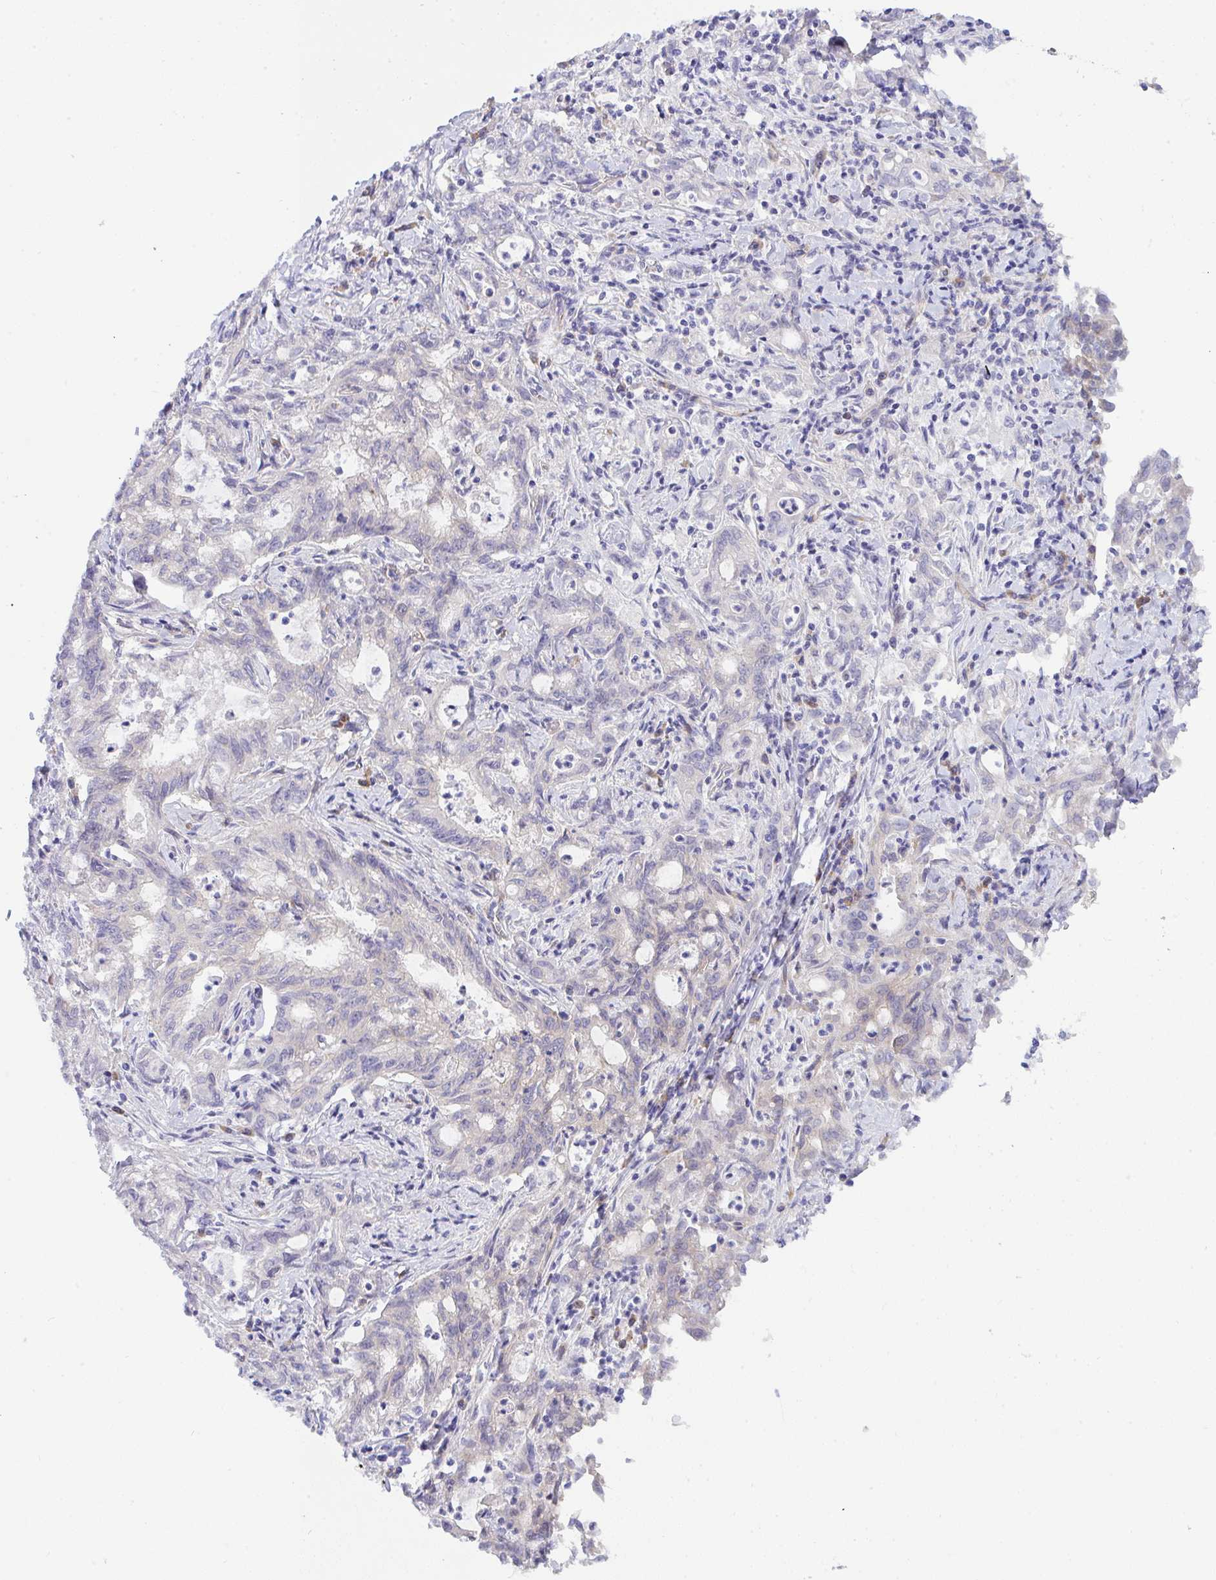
{"staining": {"intensity": "negative", "quantity": "none", "location": "none"}, "tissue": "stomach cancer", "cell_type": "Tumor cells", "image_type": "cancer", "snomed": [{"axis": "morphology", "description": "Adenocarcinoma, NOS"}, {"axis": "topography", "description": "Stomach, upper"}], "caption": "Stomach cancer (adenocarcinoma) was stained to show a protein in brown. There is no significant expression in tumor cells. (DAB IHC visualized using brightfield microscopy, high magnification).", "gene": "GAB1", "patient": {"sex": "female", "age": 79}}